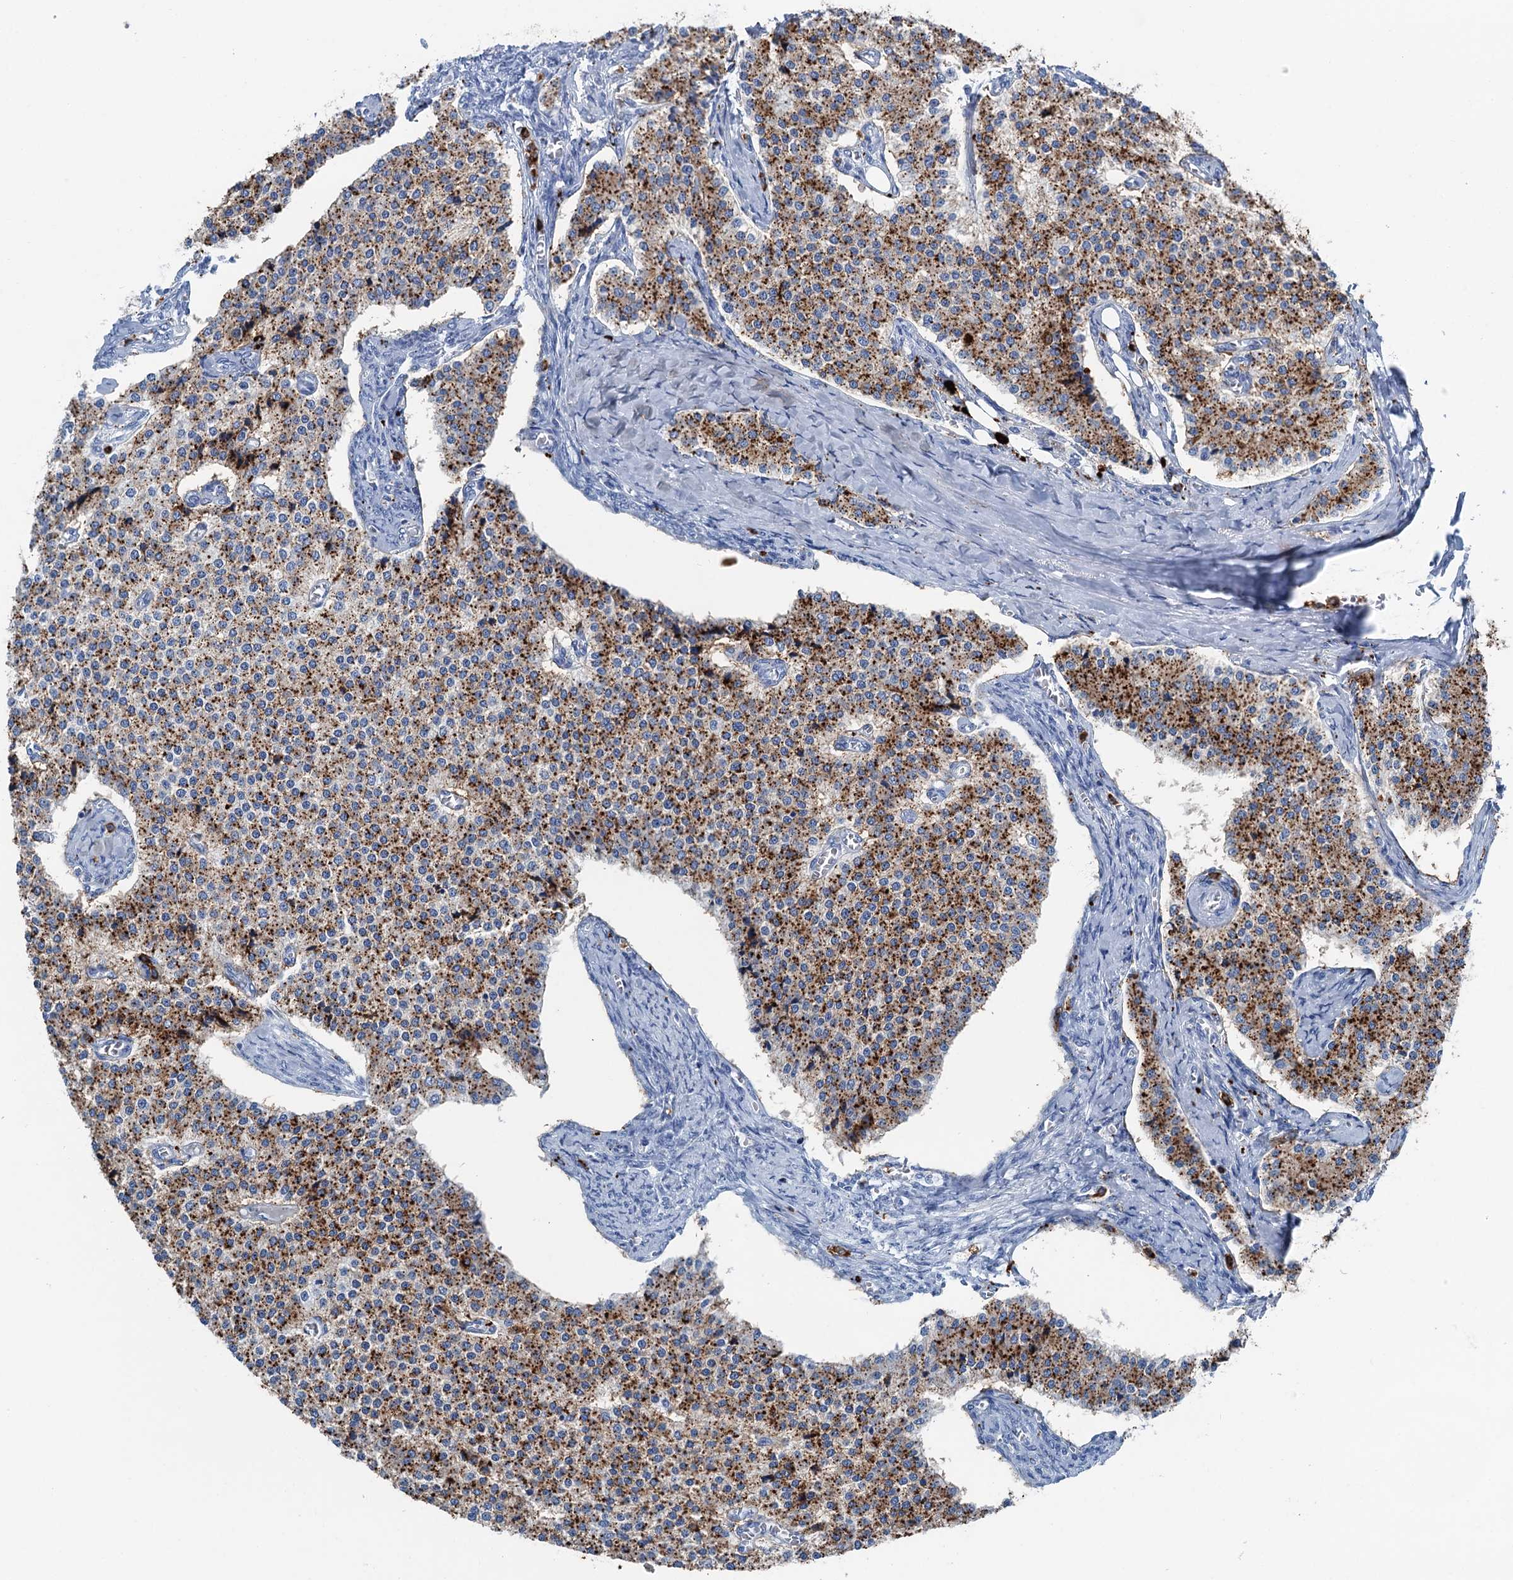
{"staining": {"intensity": "moderate", "quantity": ">75%", "location": "cytoplasmic/membranous"}, "tissue": "carcinoid", "cell_type": "Tumor cells", "image_type": "cancer", "snomed": [{"axis": "morphology", "description": "Carcinoid, malignant, NOS"}, {"axis": "topography", "description": "Colon"}], "caption": "High-power microscopy captured an immunohistochemistry histopathology image of malignant carcinoid, revealing moderate cytoplasmic/membranous expression in approximately >75% of tumor cells. (IHC, brightfield microscopy, high magnification).", "gene": "PLAC8", "patient": {"sex": "female", "age": 52}}